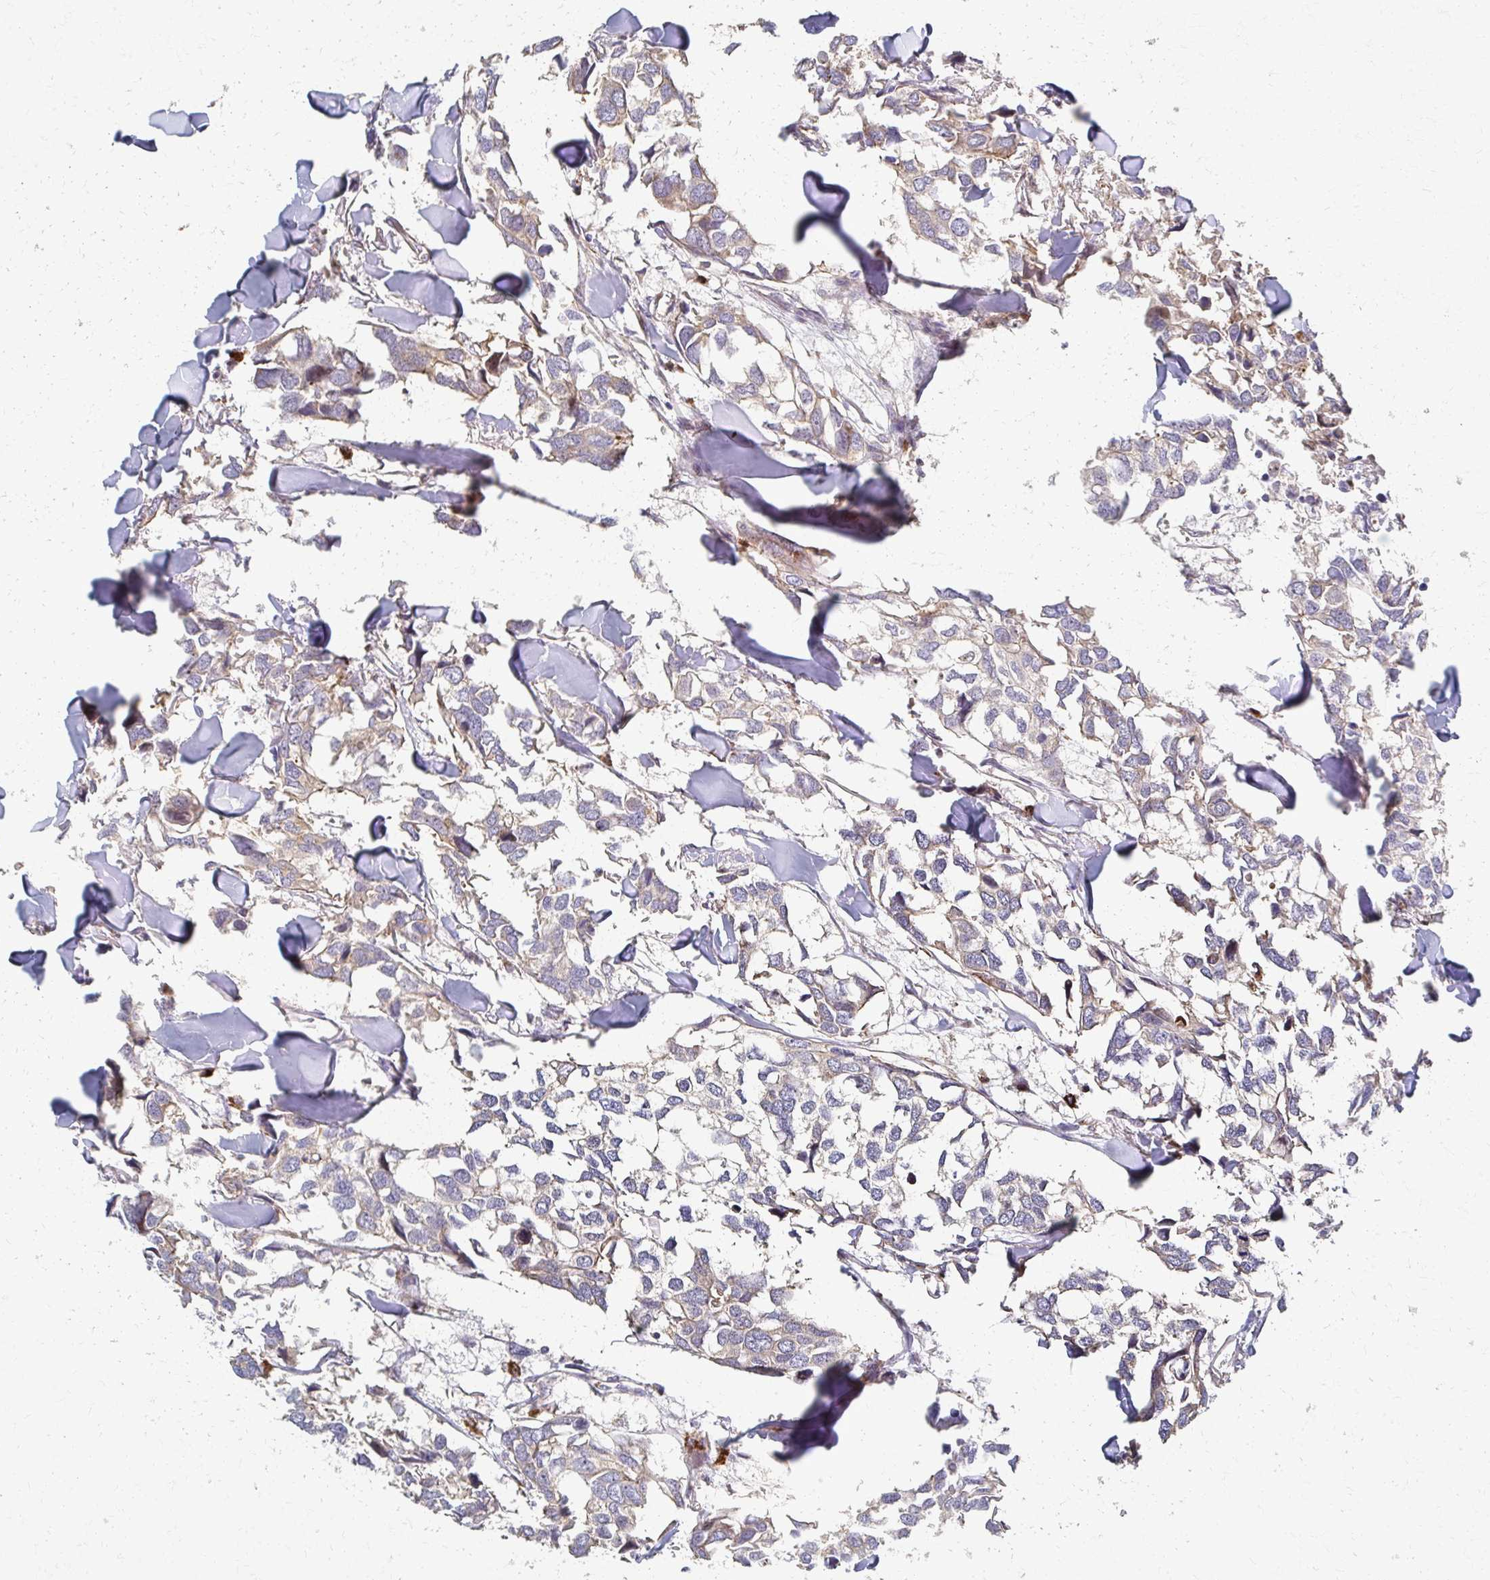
{"staining": {"intensity": "weak", "quantity": "25%-75%", "location": "cytoplasmic/membranous"}, "tissue": "breast cancer", "cell_type": "Tumor cells", "image_type": "cancer", "snomed": [{"axis": "morphology", "description": "Duct carcinoma"}, {"axis": "topography", "description": "Breast"}], "caption": "The histopathology image shows a brown stain indicating the presence of a protein in the cytoplasmic/membranous of tumor cells in breast cancer.", "gene": "SKA2", "patient": {"sex": "female", "age": 83}}